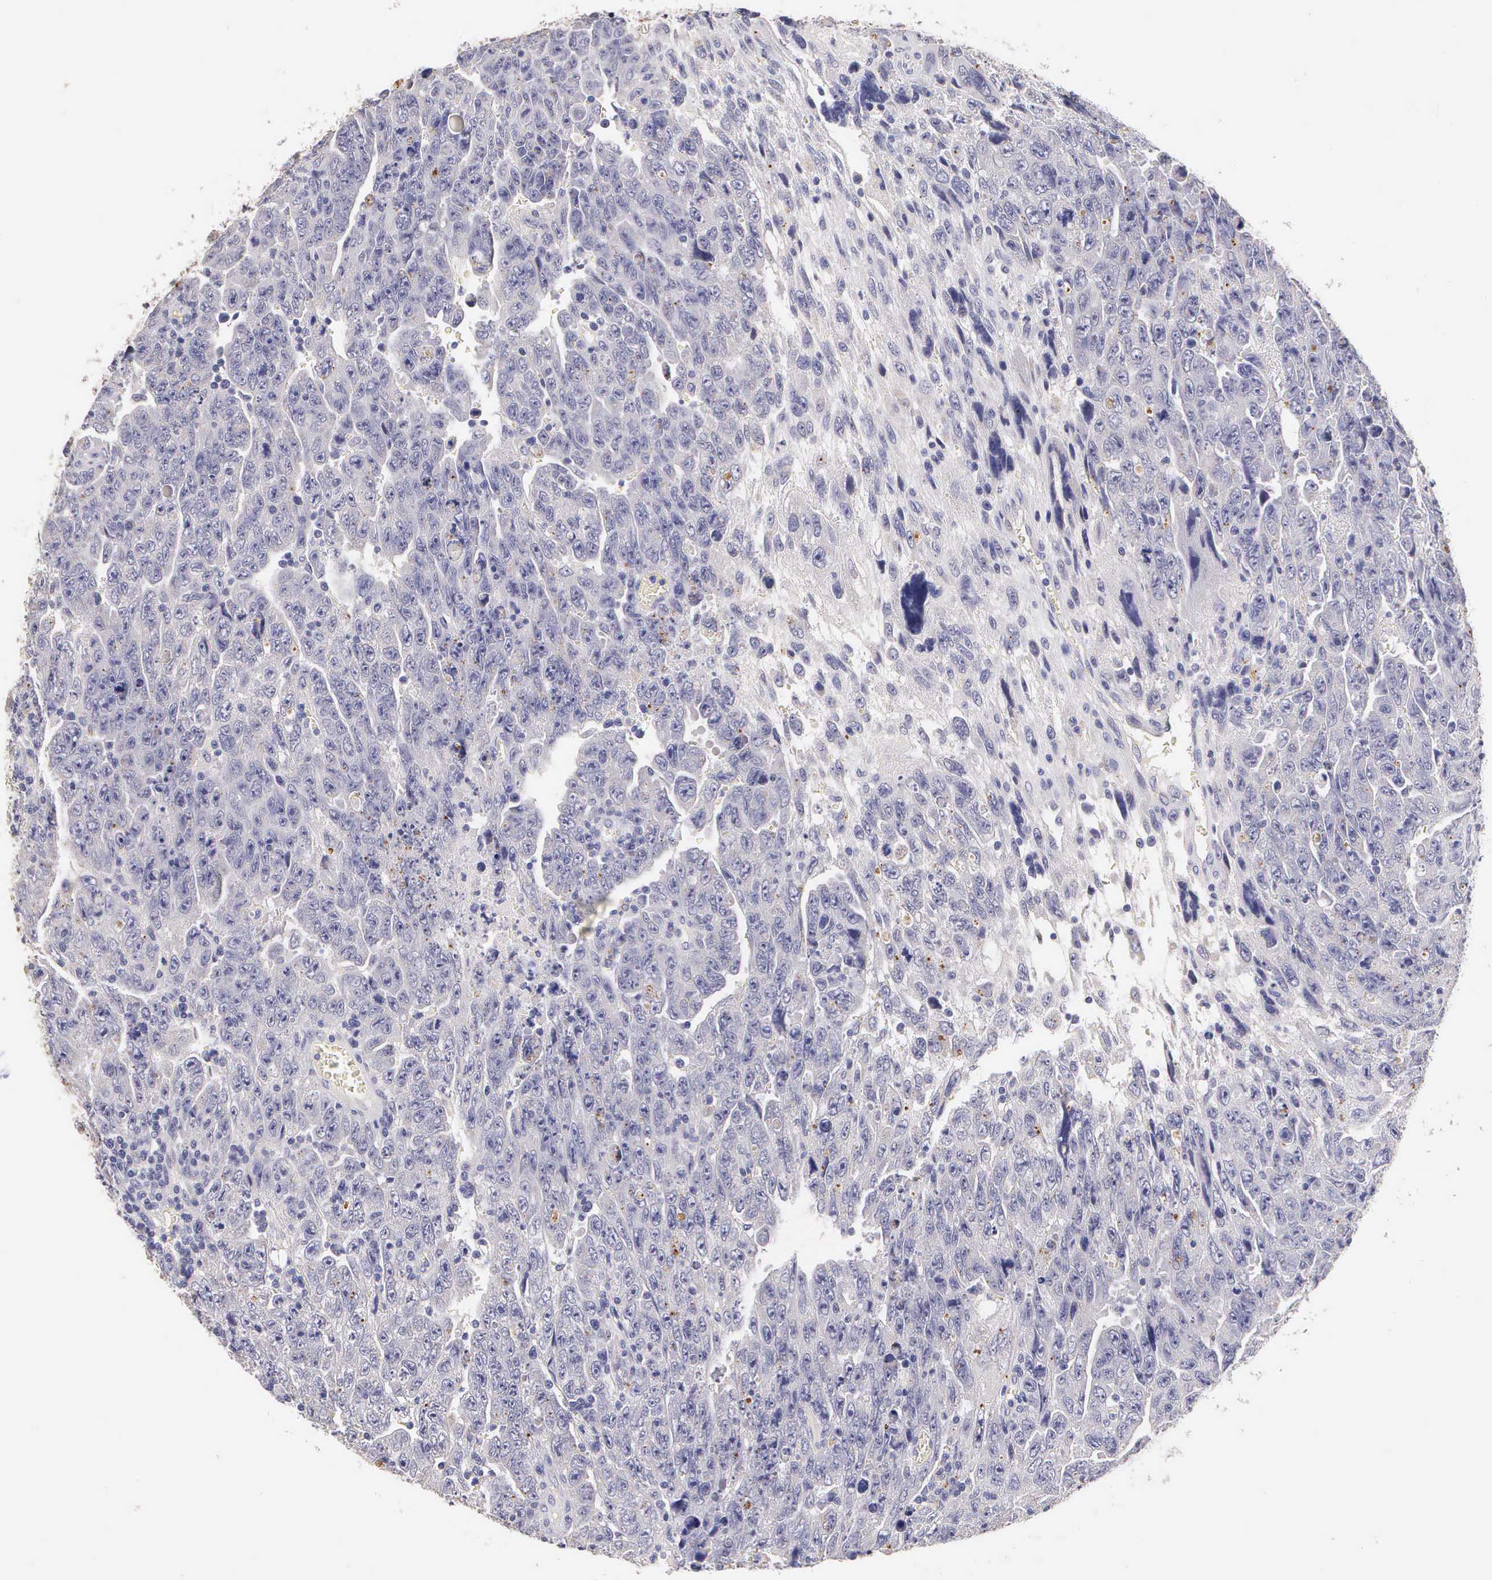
{"staining": {"intensity": "weak", "quantity": "<25%", "location": "cytoplasmic/membranous"}, "tissue": "testis cancer", "cell_type": "Tumor cells", "image_type": "cancer", "snomed": [{"axis": "morphology", "description": "Carcinoma, Embryonal, NOS"}, {"axis": "topography", "description": "Testis"}], "caption": "A high-resolution image shows immunohistochemistry (IHC) staining of testis cancer (embryonal carcinoma), which demonstrates no significant expression in tumor cells.", "gene": "ESR1", "patient": {"sex": "male", "age": 28}}